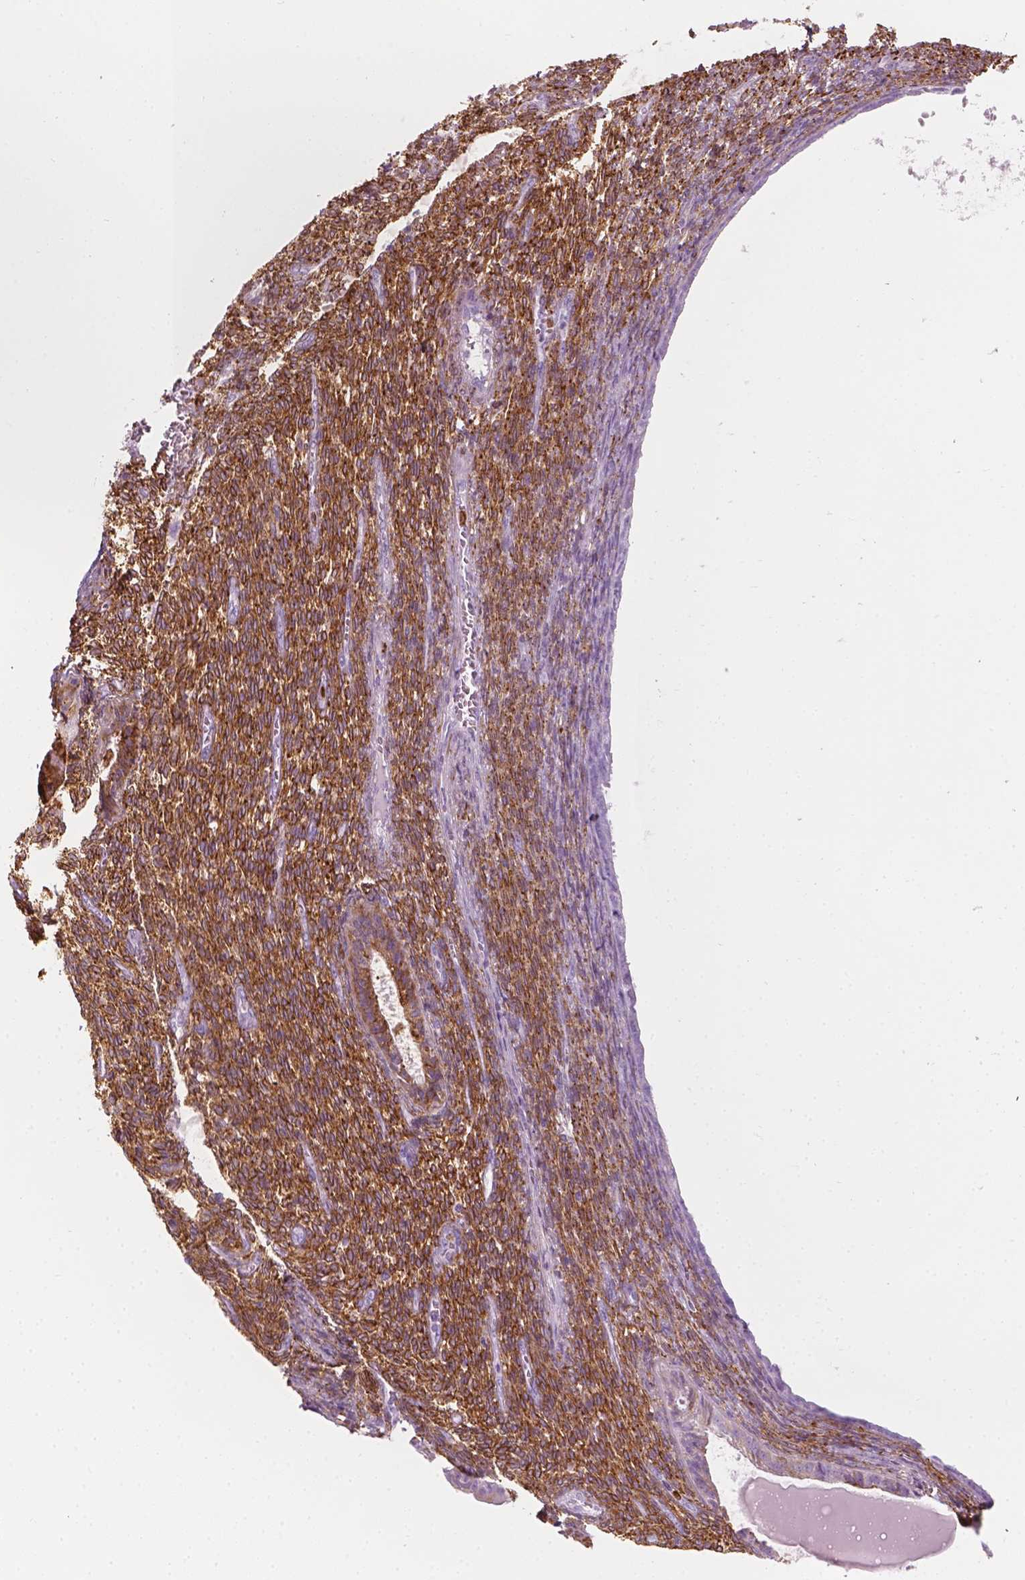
{"staining": {"intensity": "moderate", "quantity": "<25%", "location": "cytoplasmic/membranous"}, "tissue": "endometrial cancer", "cell_type": "Tumor cells", "image_type": "cancer", "snomed": [{"axis": "morphology", "description": "Adenocarcinoma, NOS"}, {"axis": "topography", "description": "Endometrium"}], "caption": "Protein expression analysis of human endometrial adenocarcinoma reveals moderate cytoplasmic/membranous expression in approximately <25% of tumor cells.", "gene": "CES1", "patient": {"sex": "female", "age": 86}}